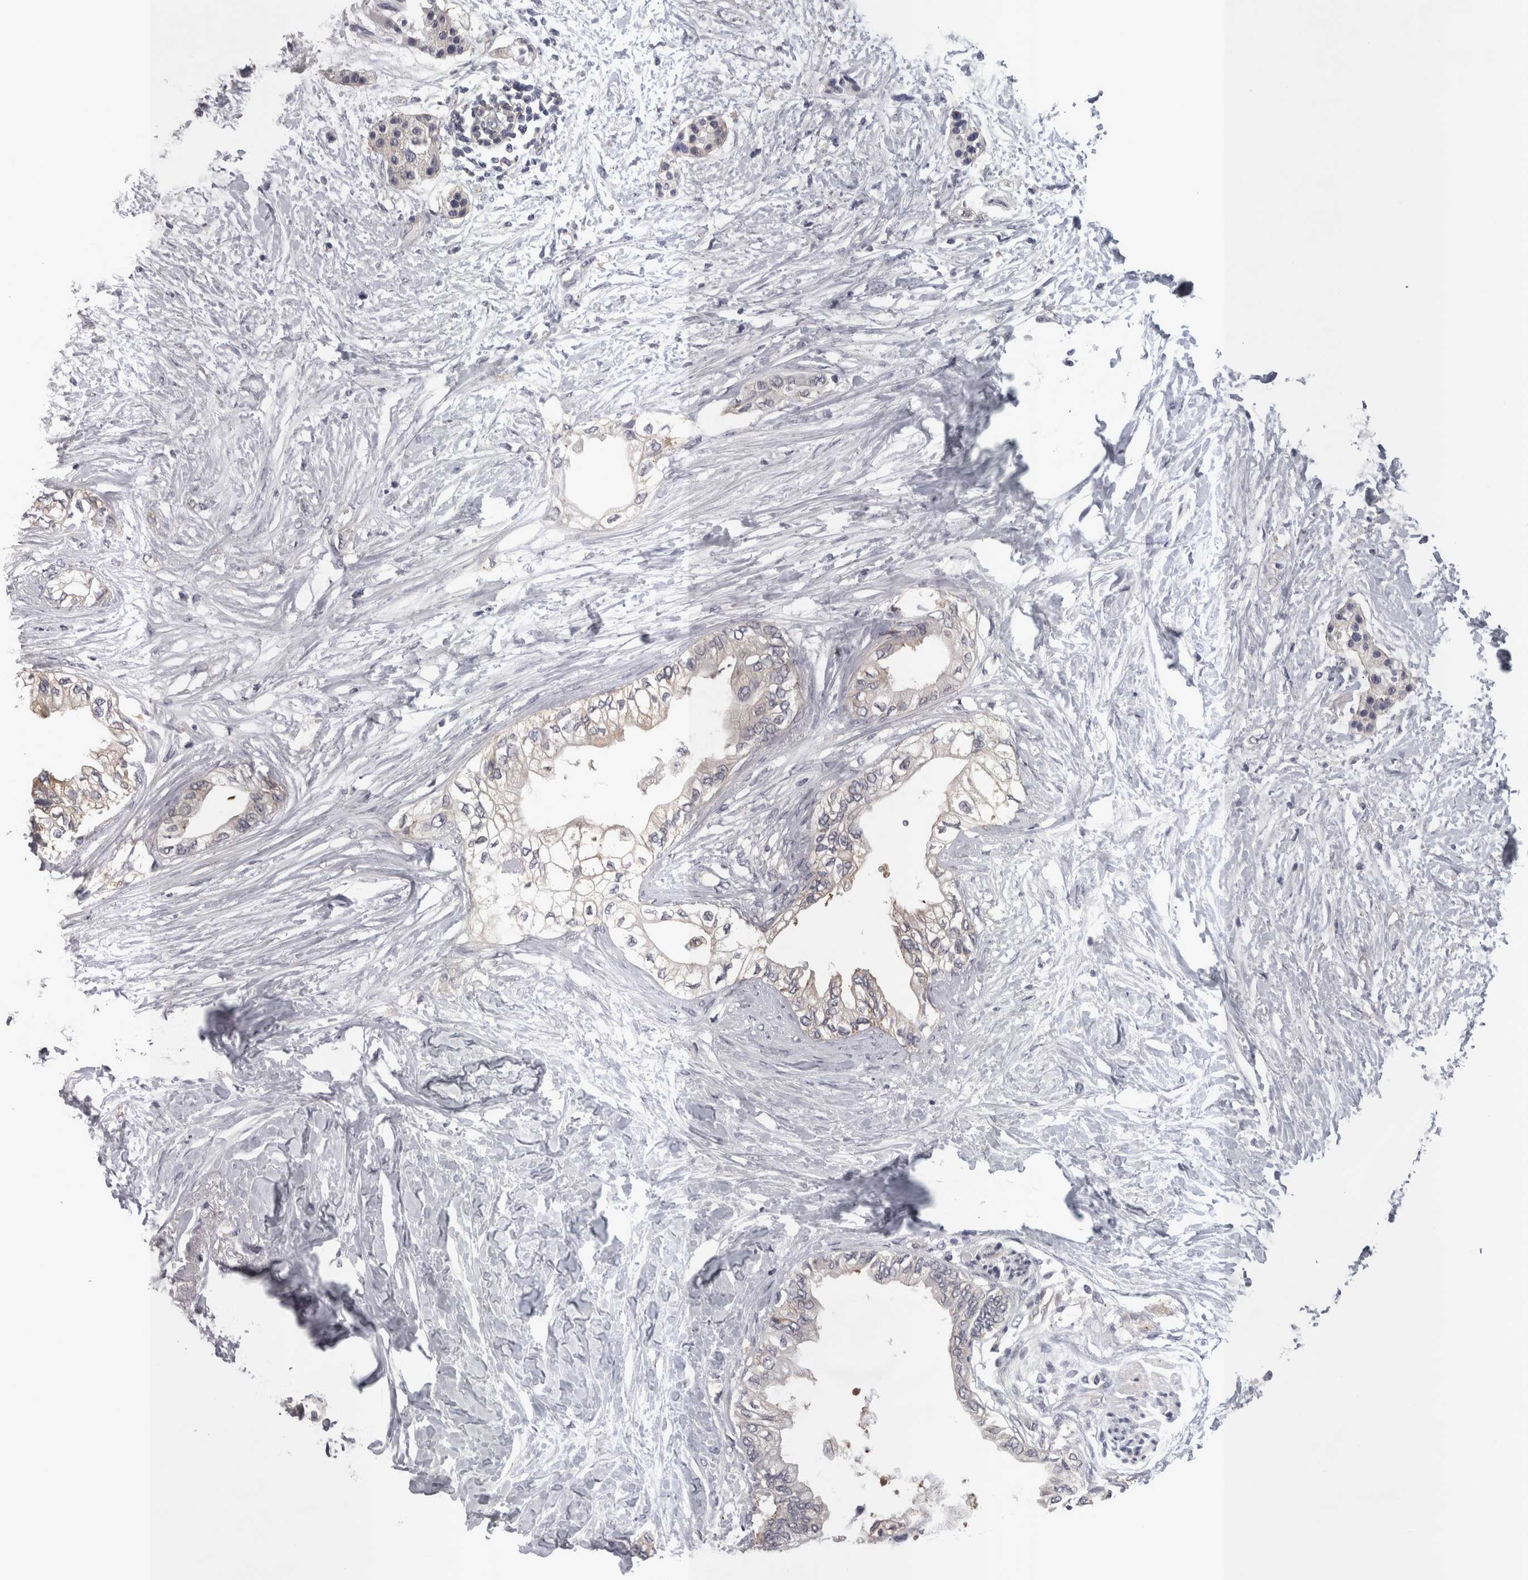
{"staining": {"intensity": "weak", "quantity": "<25%", "location": "cytoplasmic/membranous"}, "tissue": "pancreatic cancer", "cell_type": "Tumor cells", "image_type": "cancer", "snomed": [{"axis": "morphology", "description": "Normal tissue, NOS"}, {"axis": "morphology", "description": "Adenocarcinoma, NOS"}, {"axis": "topography", "description": "Pancreas"}, {"axis": "topography", "description": "Duodenum"}], "caption": "A micrograph of pancreatic adenocarcinoma stained for a protein shows no brown staining in tumor cells. The staining was performed using DAB to visualize the protein expression in brown, while the nuclei were stained in blue with hematoxylin (Magnification: 20x).", "gene": "LYZL6", "patient": {"sex": "female", "age": 60}}